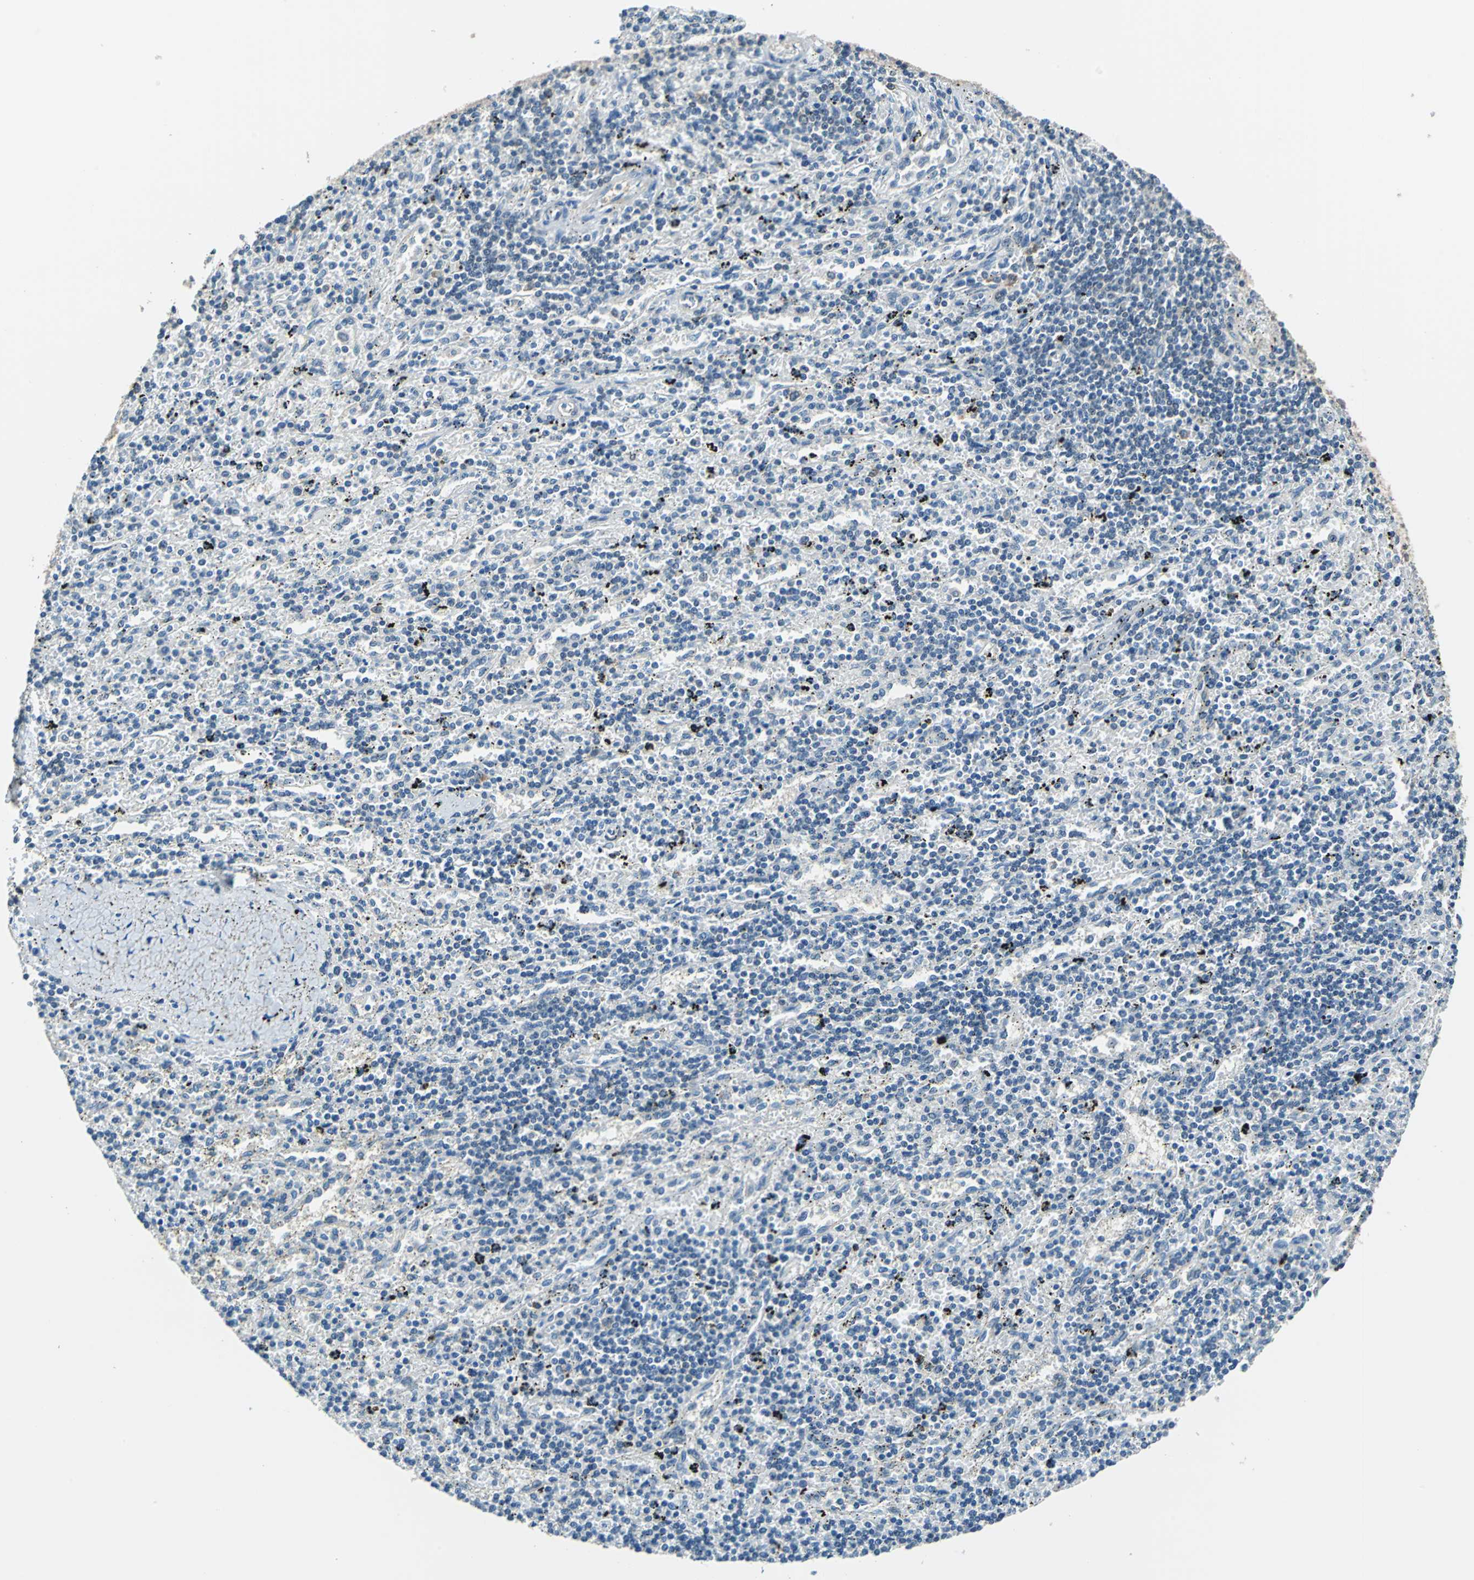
{"staining": {"intensity": "negative", "quantity": "none", "location": "none"}, "tissue": "lymphoma", "cell_type": "Tumor cells", "image_type": "cancer", "snomed": [{"axis": "morphology", "description": "Malignant lymphoma, non-Hodgkin's type, Low grade"}, {"axis": "topography", "description": "Spleen"}], "caption": "This is an IHC histopathology image of malignant lymphoma, non-Hodgkin's type (low-grade). There is no positivity in tumor cells.", "gene": "FKBP4", "patient": {"sex": "male", "age": 76}}